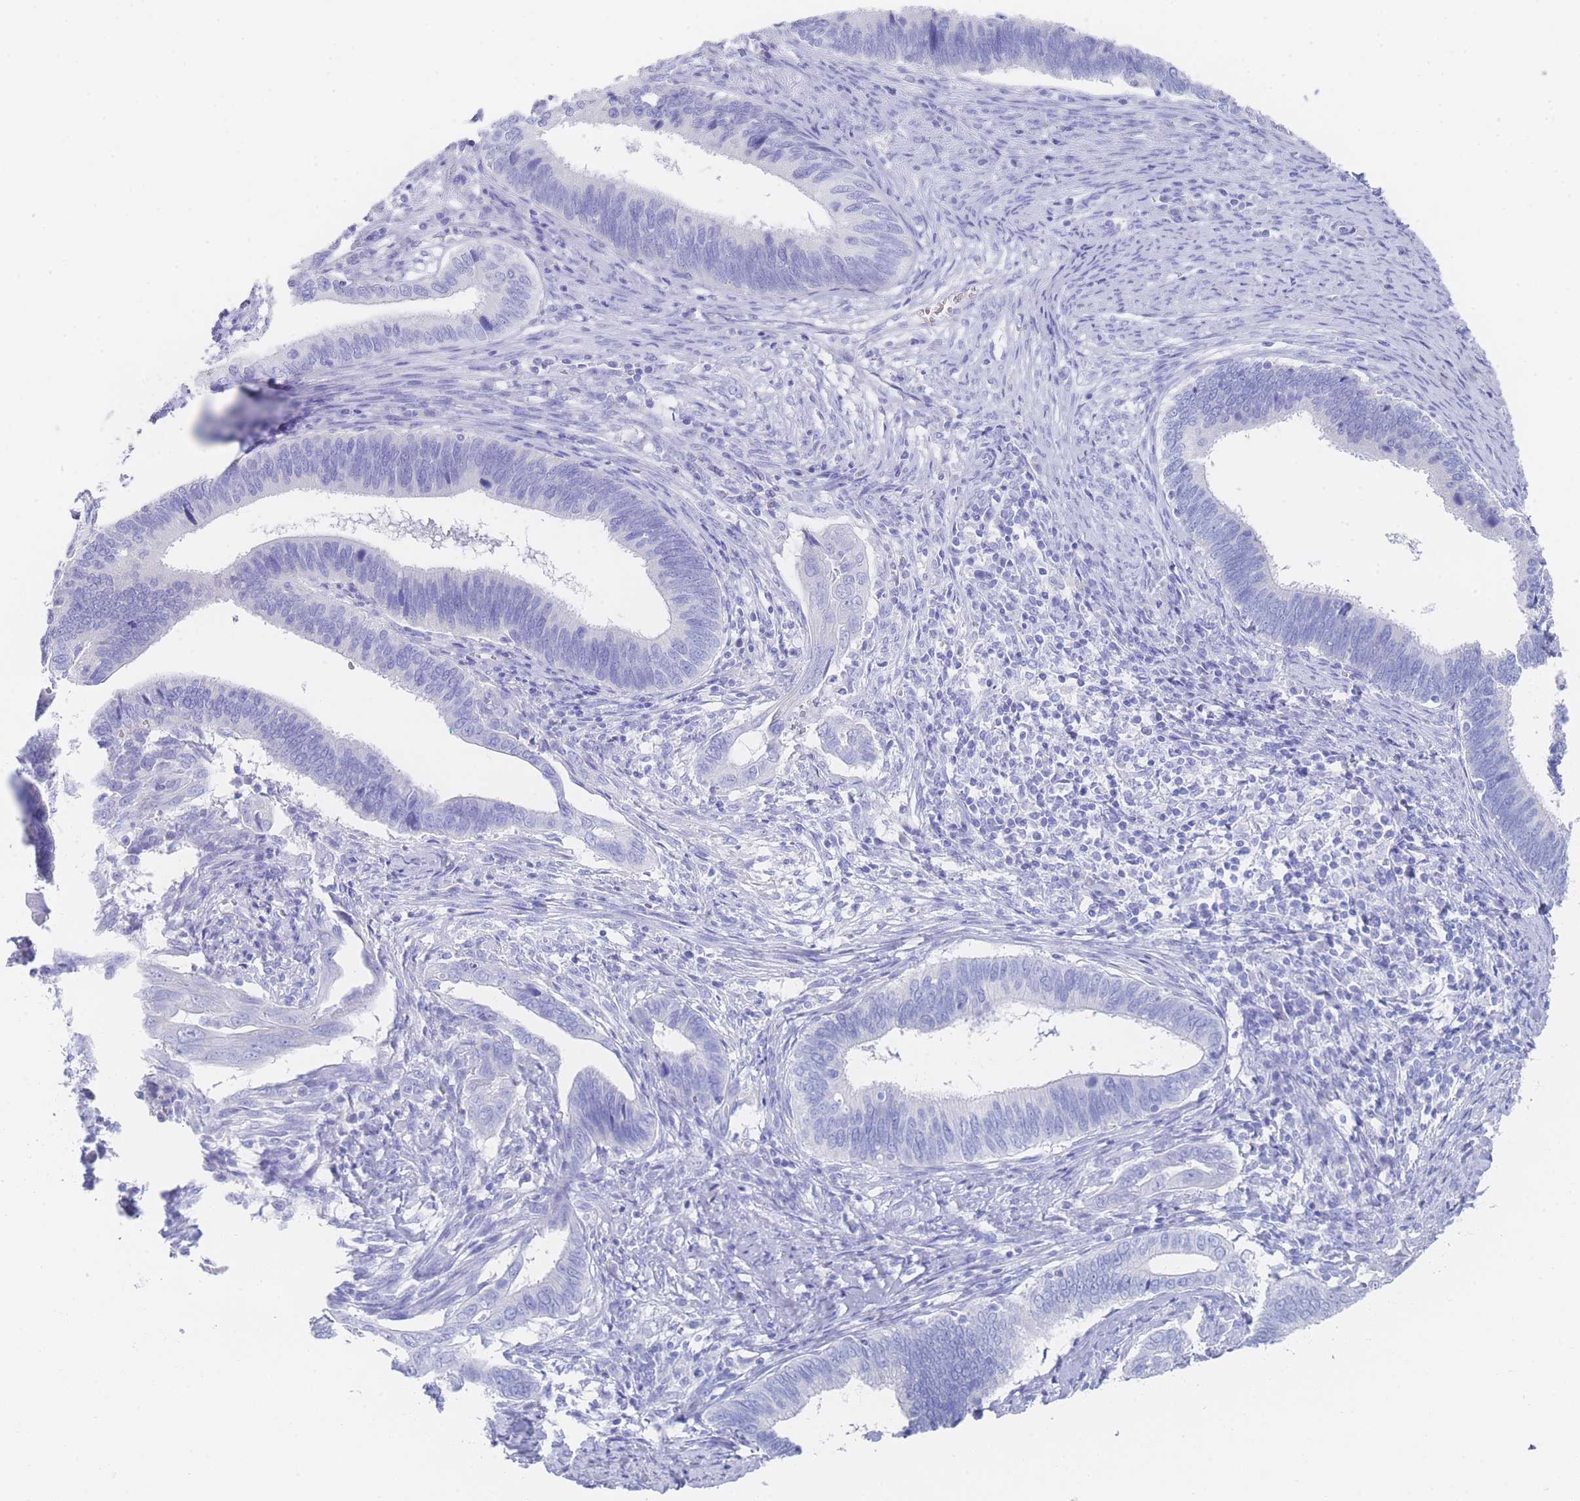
{"staining": {"intensity": "negative", "quantity": "none", "location": "none"}, "tissue": "cervical cancer", "cell_type": "Tumor cells", "image_type": "cancer", "snomed": [{"axis": "morphology", "description": "Adenocarcinoma, NOS"}, {"axis": "topography", "description": "Cervix"}], "caption": "Human cervical cancer stained for a protein using IHC exhibits no positivity in tumor cells.", "gene": "LRRC37A", "patient": {"sex": "female", "age": 42}}